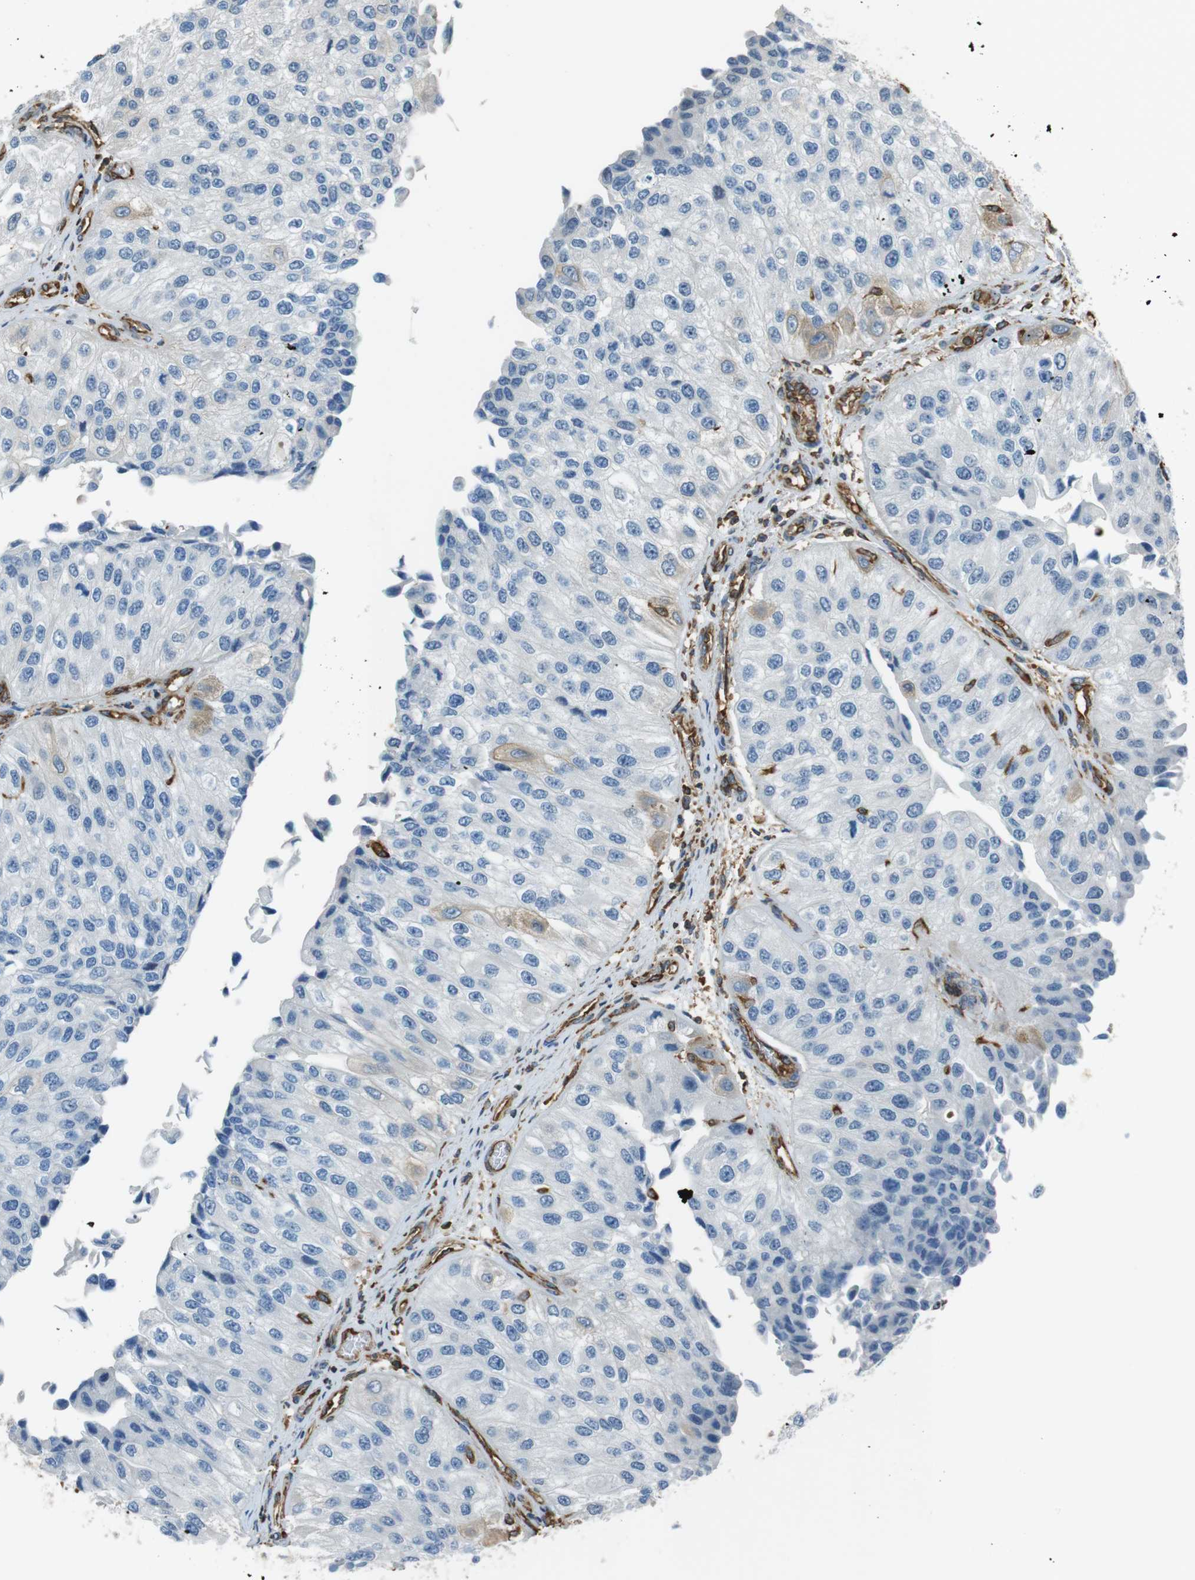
{"staining": {"intensity": "negative", "quantity": "none", "location": "none"}, "tissue": "urothelial cancer", "cell_type": "Tumor cells", "image_type": "cancer", "snomed": [{"axis": "morphology", "description": "Urothelial carcinoma, High grade"}, {"axis": "topography", "description": "Kidney"}, {"axis": "topography", "description": "Urinary bladder"}], "caption": "This is a photomicrograph of IHC staining of urothelial cancer, which shows no staining in tumor cells.", "gene": "FCAR", "patient": {"sex": "male", "age": 77}}